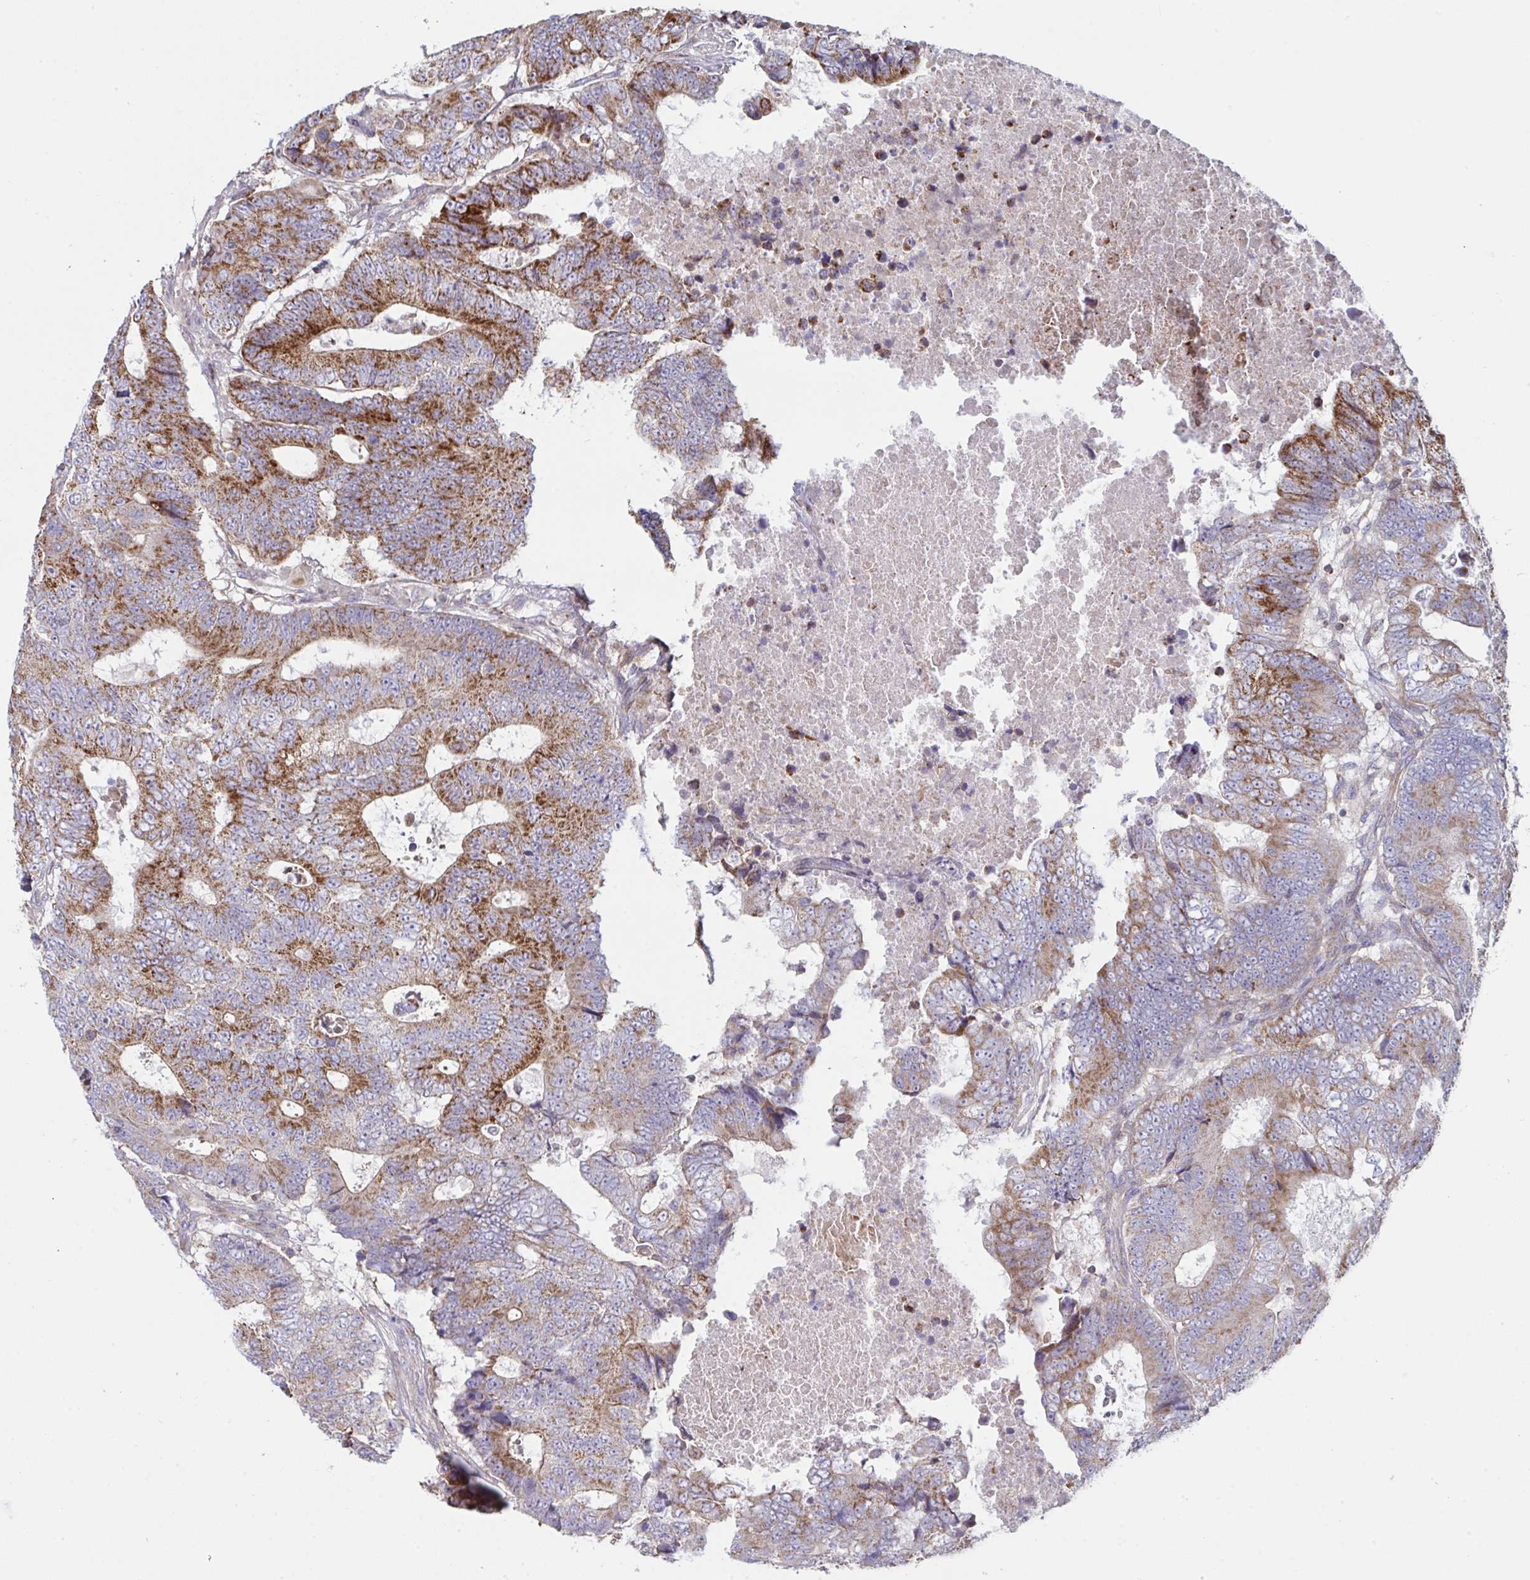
{"staining": {"intensity": "moderate", "quantity": ">75%", "location": "cytoplasmic/membranous"}, "tissue": "colorectal cancer", "cell_type": "Tumor cells", "image_type": "cancer", "snomed": [{"axis": "morphology", "description": "Adenocarcinoma, NOS"}, {"axis": "topography", "description": "Colon"}], "caption": "Colorectal adenocarcinoma stained with a protein marker reveals moderate staining in tumor cells.", "gene": "MICOS10", "patient": {"sex": "female", "age": 48}}